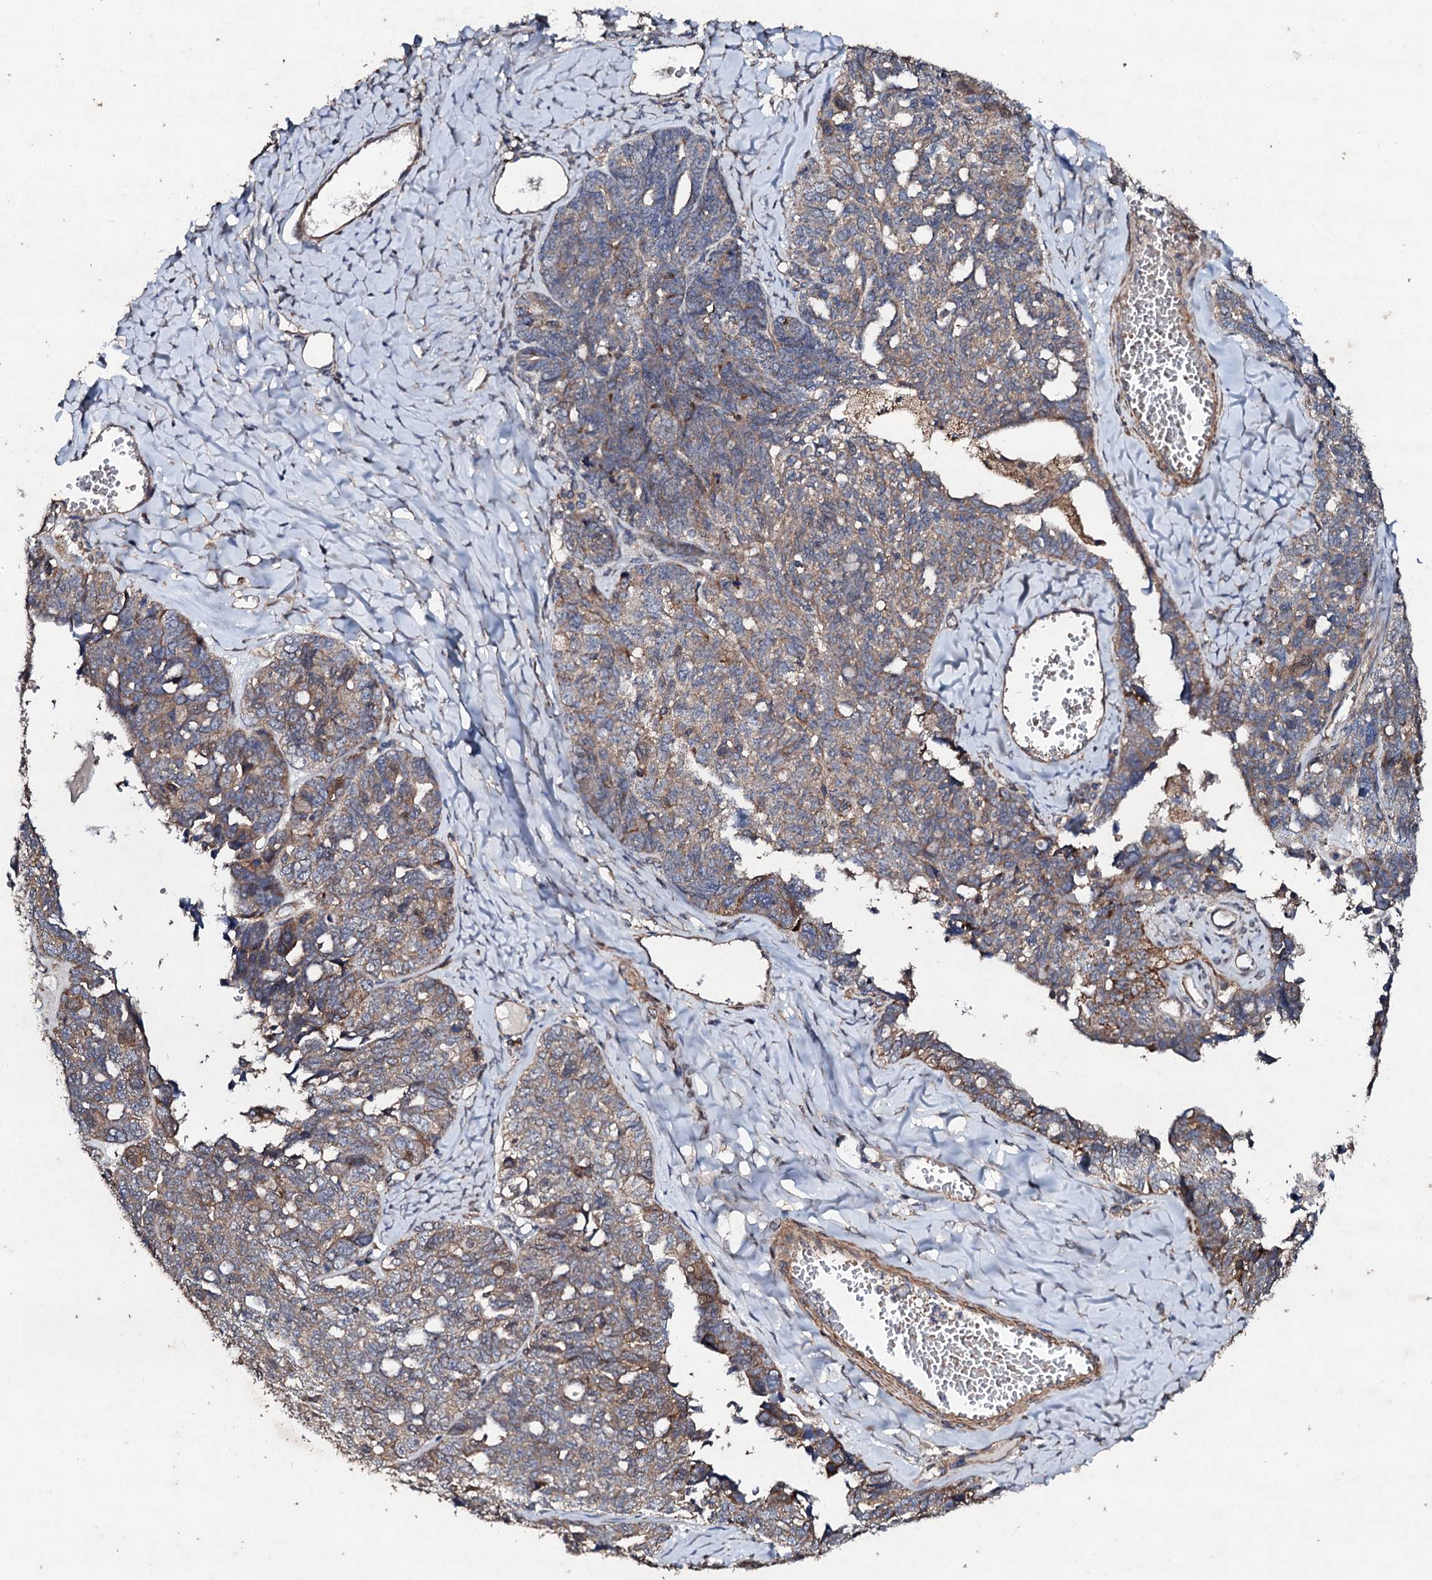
{"staining": {"intensity": "weak", "quantity": "25%-75%", "location": "cytoplasmic/membranous"}, "tissue": "ovarian cancer", "cell_type": "Tumor cells", "image_type": "cancer", "snomed": [{"axis": "morphology", "description": "Cystadenocarcinoma, serous, NOS"}, {"axis": "topography", "description": "Ovary"}], "caption": "Ovarian cancer (serous cystadenocarcinoma) stained with a protein marker shows weak staining in tumor cells.", "gene": "MOCOS", "patient": {"sex": "female", "age": 79}}